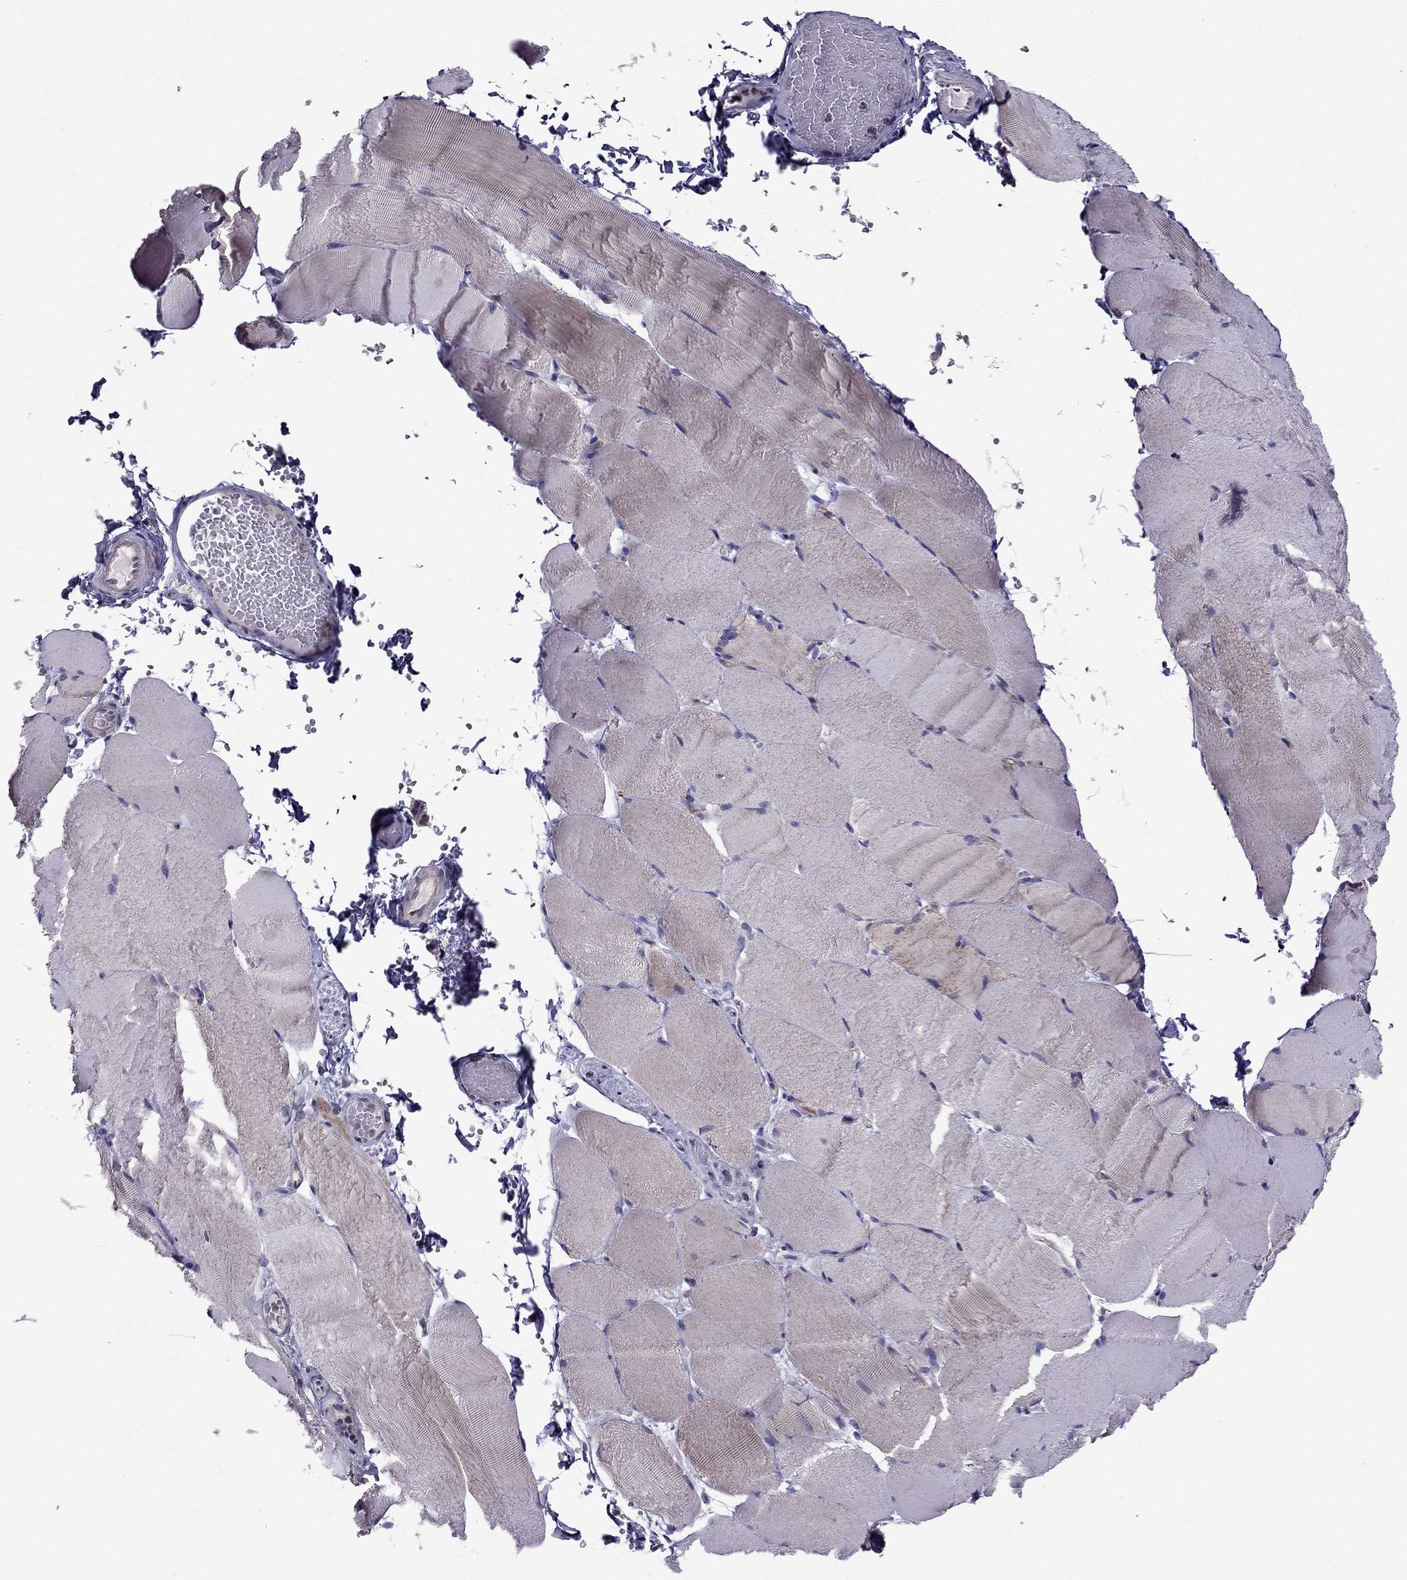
{"staining": {"intensity": "negative", "quantity": "none", "location": "none"}, "tissue": "skeletal muscle", "cell_type": "Myocytes", "image_type": "normal", "snomed": [{"axis": "morphology", "description": "Normal tissue, NOS"}, {"axis": "topography", "description": "Skeletal muscle"}], "caption": "Benign skeletal muscle was stained to show a protein in brown. There is no significant expression in myocytes. (Brightfield microscopy of DAB (3,3'-diaminobenzidine) immunohistochemistry (IHC) at high magnification).", "gene": "CDK5", "patient": {"sex": "female", "age": 37}}